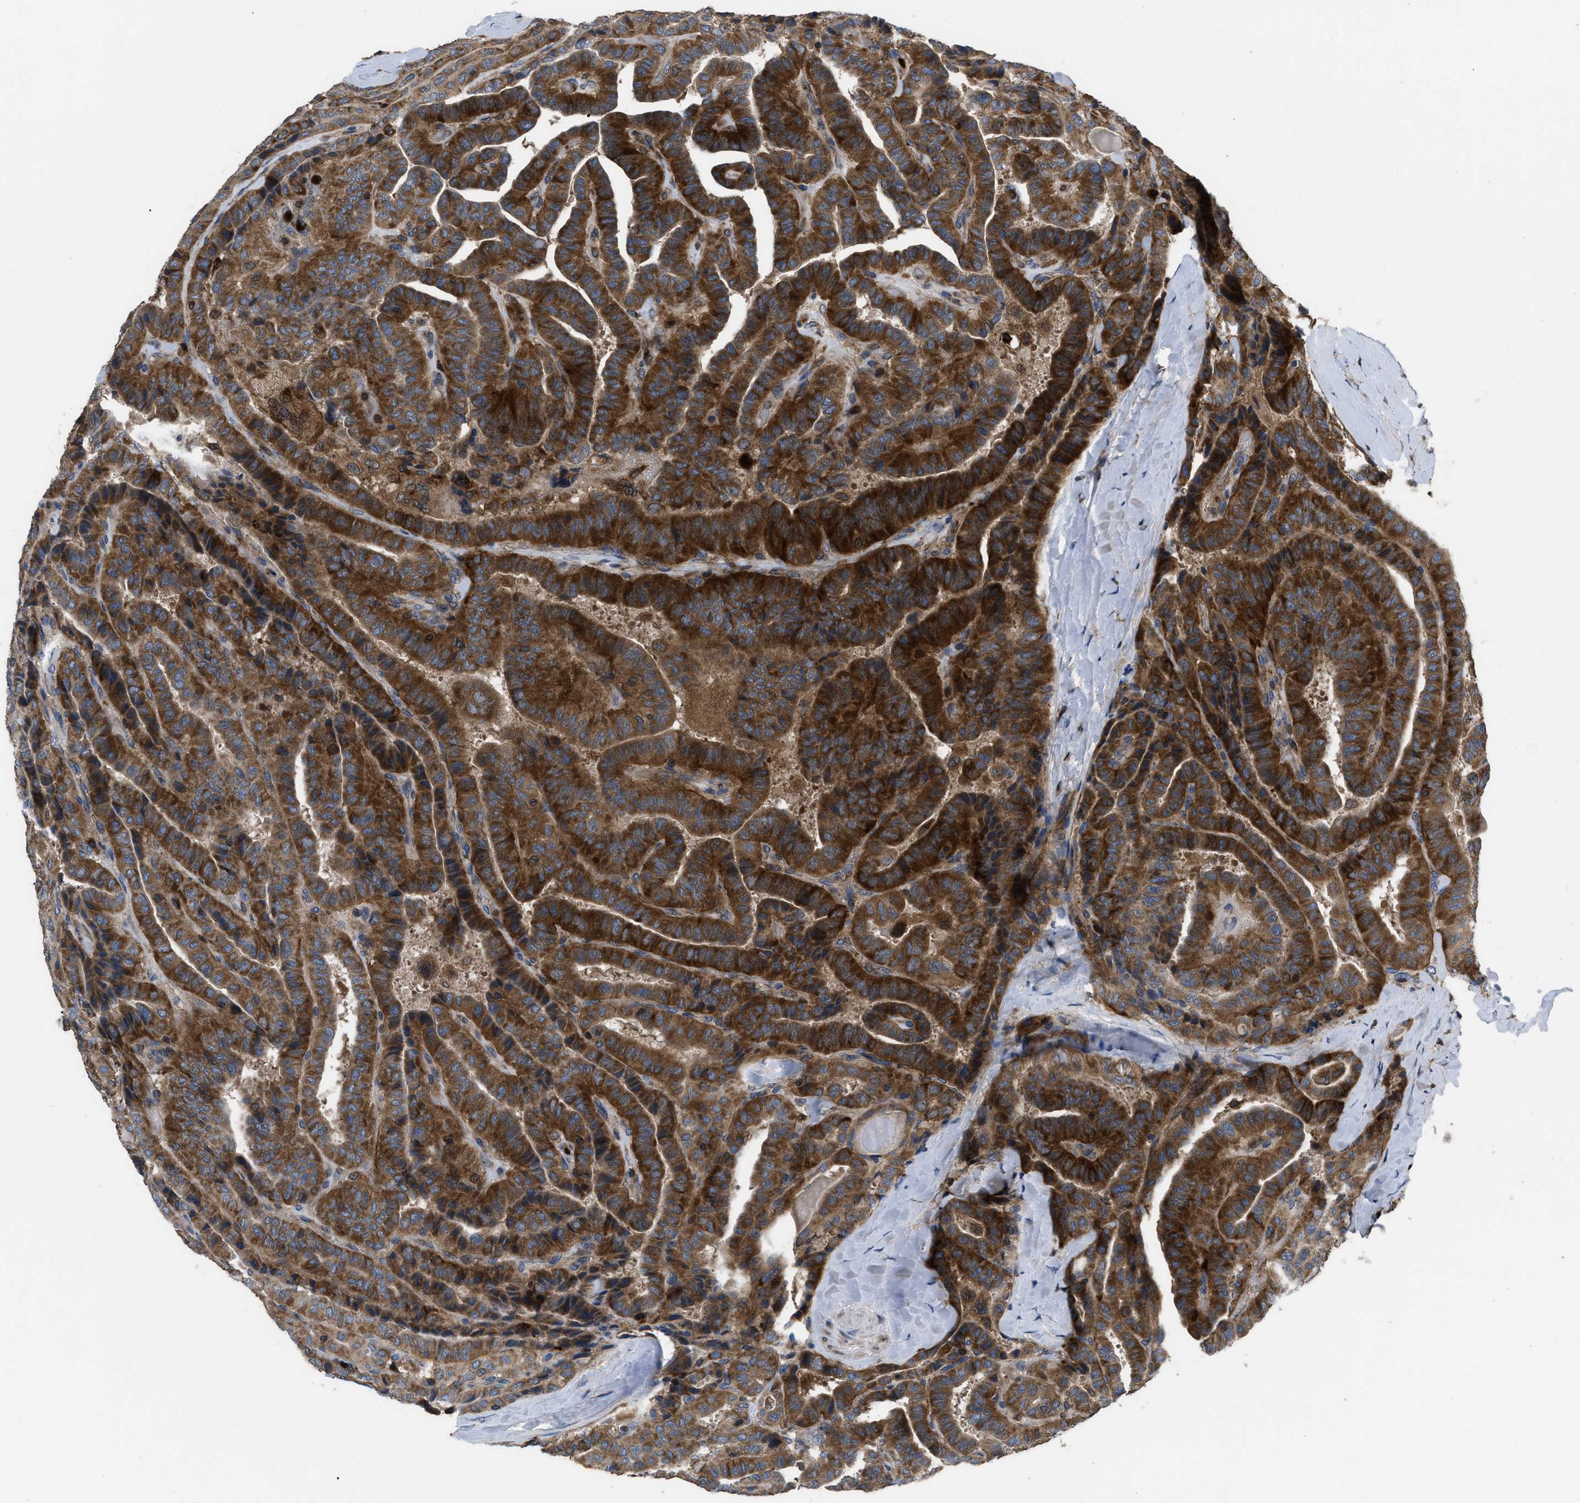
{"staining": {"intensity": "strong", "quantity": ">75%", "location": "cytoplasmic/membranous"}, "tissue": "thyroid cancer", "cell_type": "Tumor cells", "image_type": "cancer", "snomed": [{"axis": "morphology", "description": "Papillary adenocarcinoma, NOS"}, {"axis": "topography", "description": "Thyroid gland"}], "caption": "This histopathology image reveals immunohistochemistry staining of human thyroid cancer (papillary adenocarcinoma), with high strong cytoplasmic/membranous staining in approximately >75% of tumor cells.", "gene": "YBEY", "patient": {"sex": "male", "age": 77}}